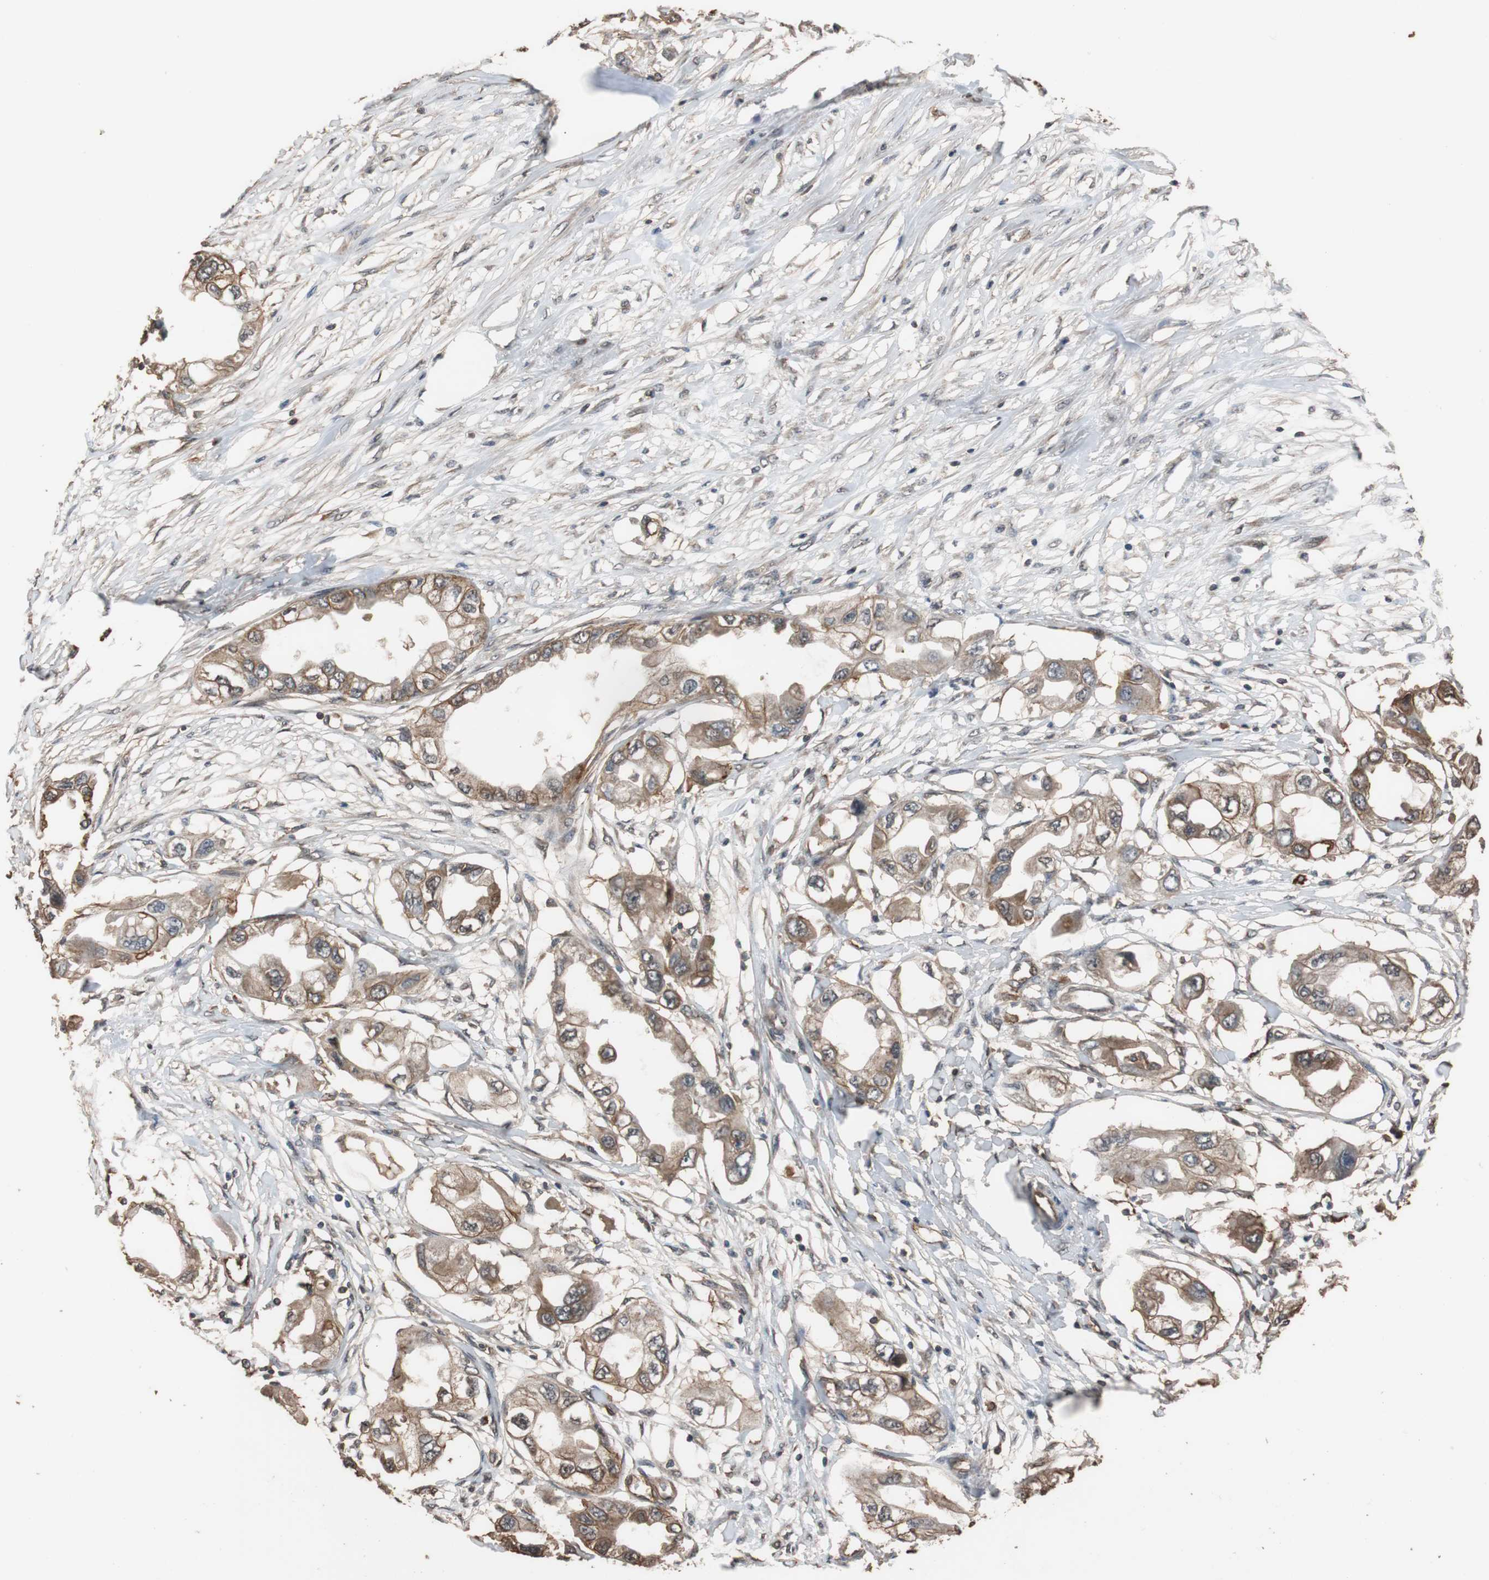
{"staining": {"intensity": "moderate", "quantity": ">75%", "location": "cytoplasmic/membranous"}, "tissue": "endometrial cancer", "cell_type": "Tumor cells", "image_type": "cancer", "snomed": [{"axis": "morphology", "description": "Adenocarcinoma, NOS"}, {"axis": "topography", "description": "Endometrium"}], "caption": "Endometrial cancer (adenocarcinoma) stained with IHC demonstrates moderate cytoplasmic/membranous positivity in about >75% of tumor cells.", "gene": "NDRG1", "patient": {"sex": "female", "age": 67}}